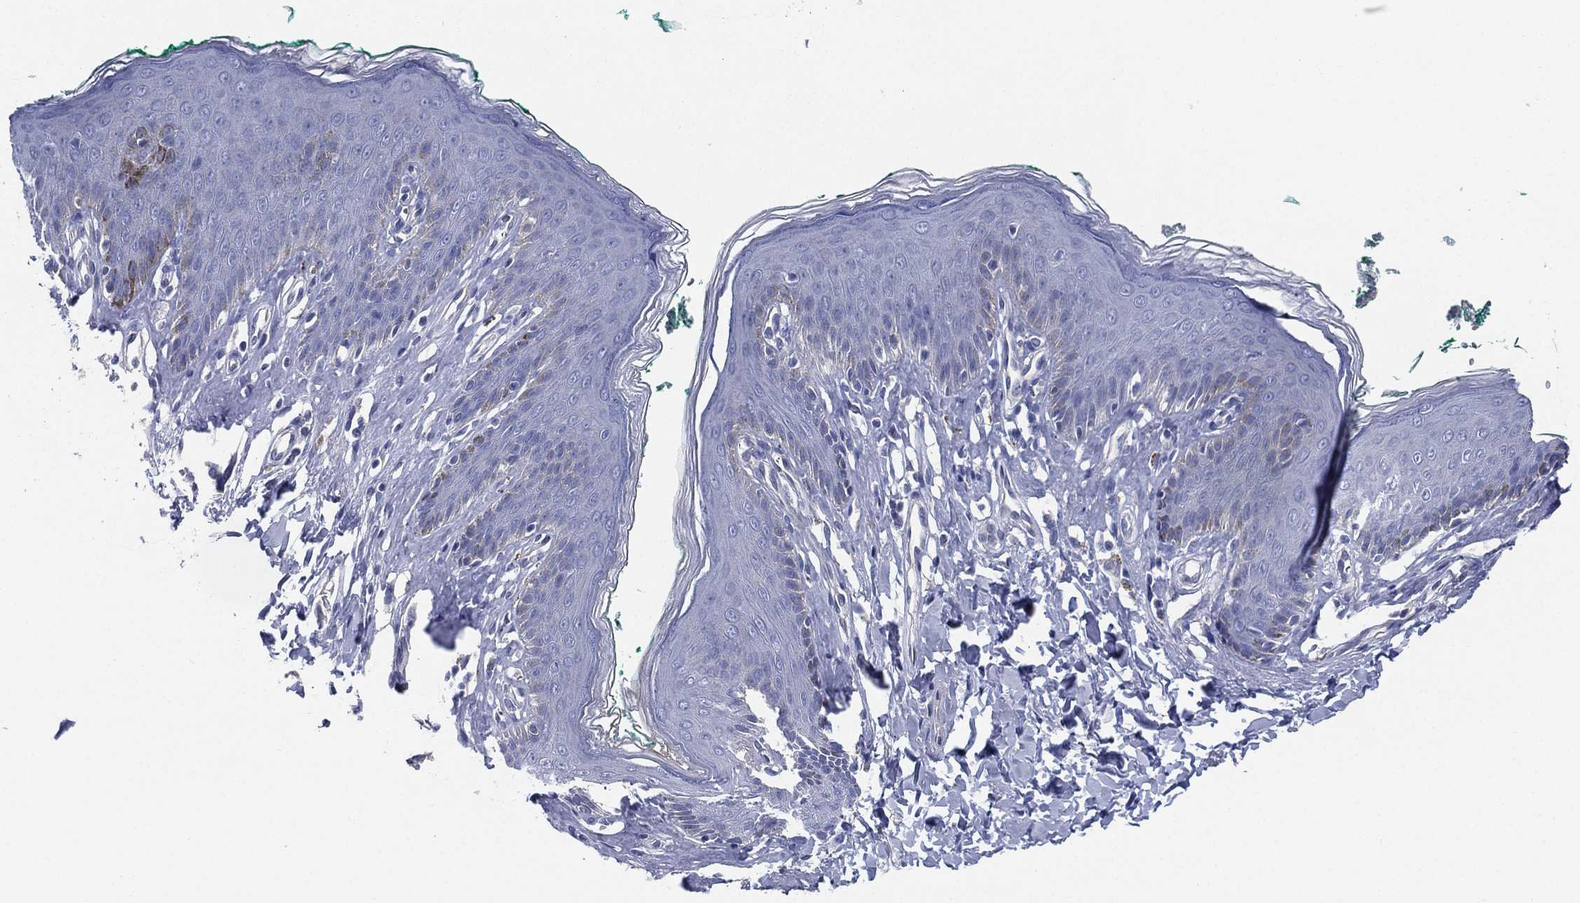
{"staining": {"intensity": "negative", "quantity": "none", "location": "none"}, "tissue": "skin", "cell_type": "Epidermal cells", "image_type": "normal", "snomed": [{"axis": "morphology", "description": "Normal tissue, NOS"}, {"axis": "topography", "description": "Vulva"}], "caption": "Immunohistochemistry histopathology image of normal skin: skin stained with DAB (3,3'-diaminobenzidine) reveals no significant protein staining in epidermal cells.", "gene": "CCDC70", "patient": {"sex": "female", "age": 66}}